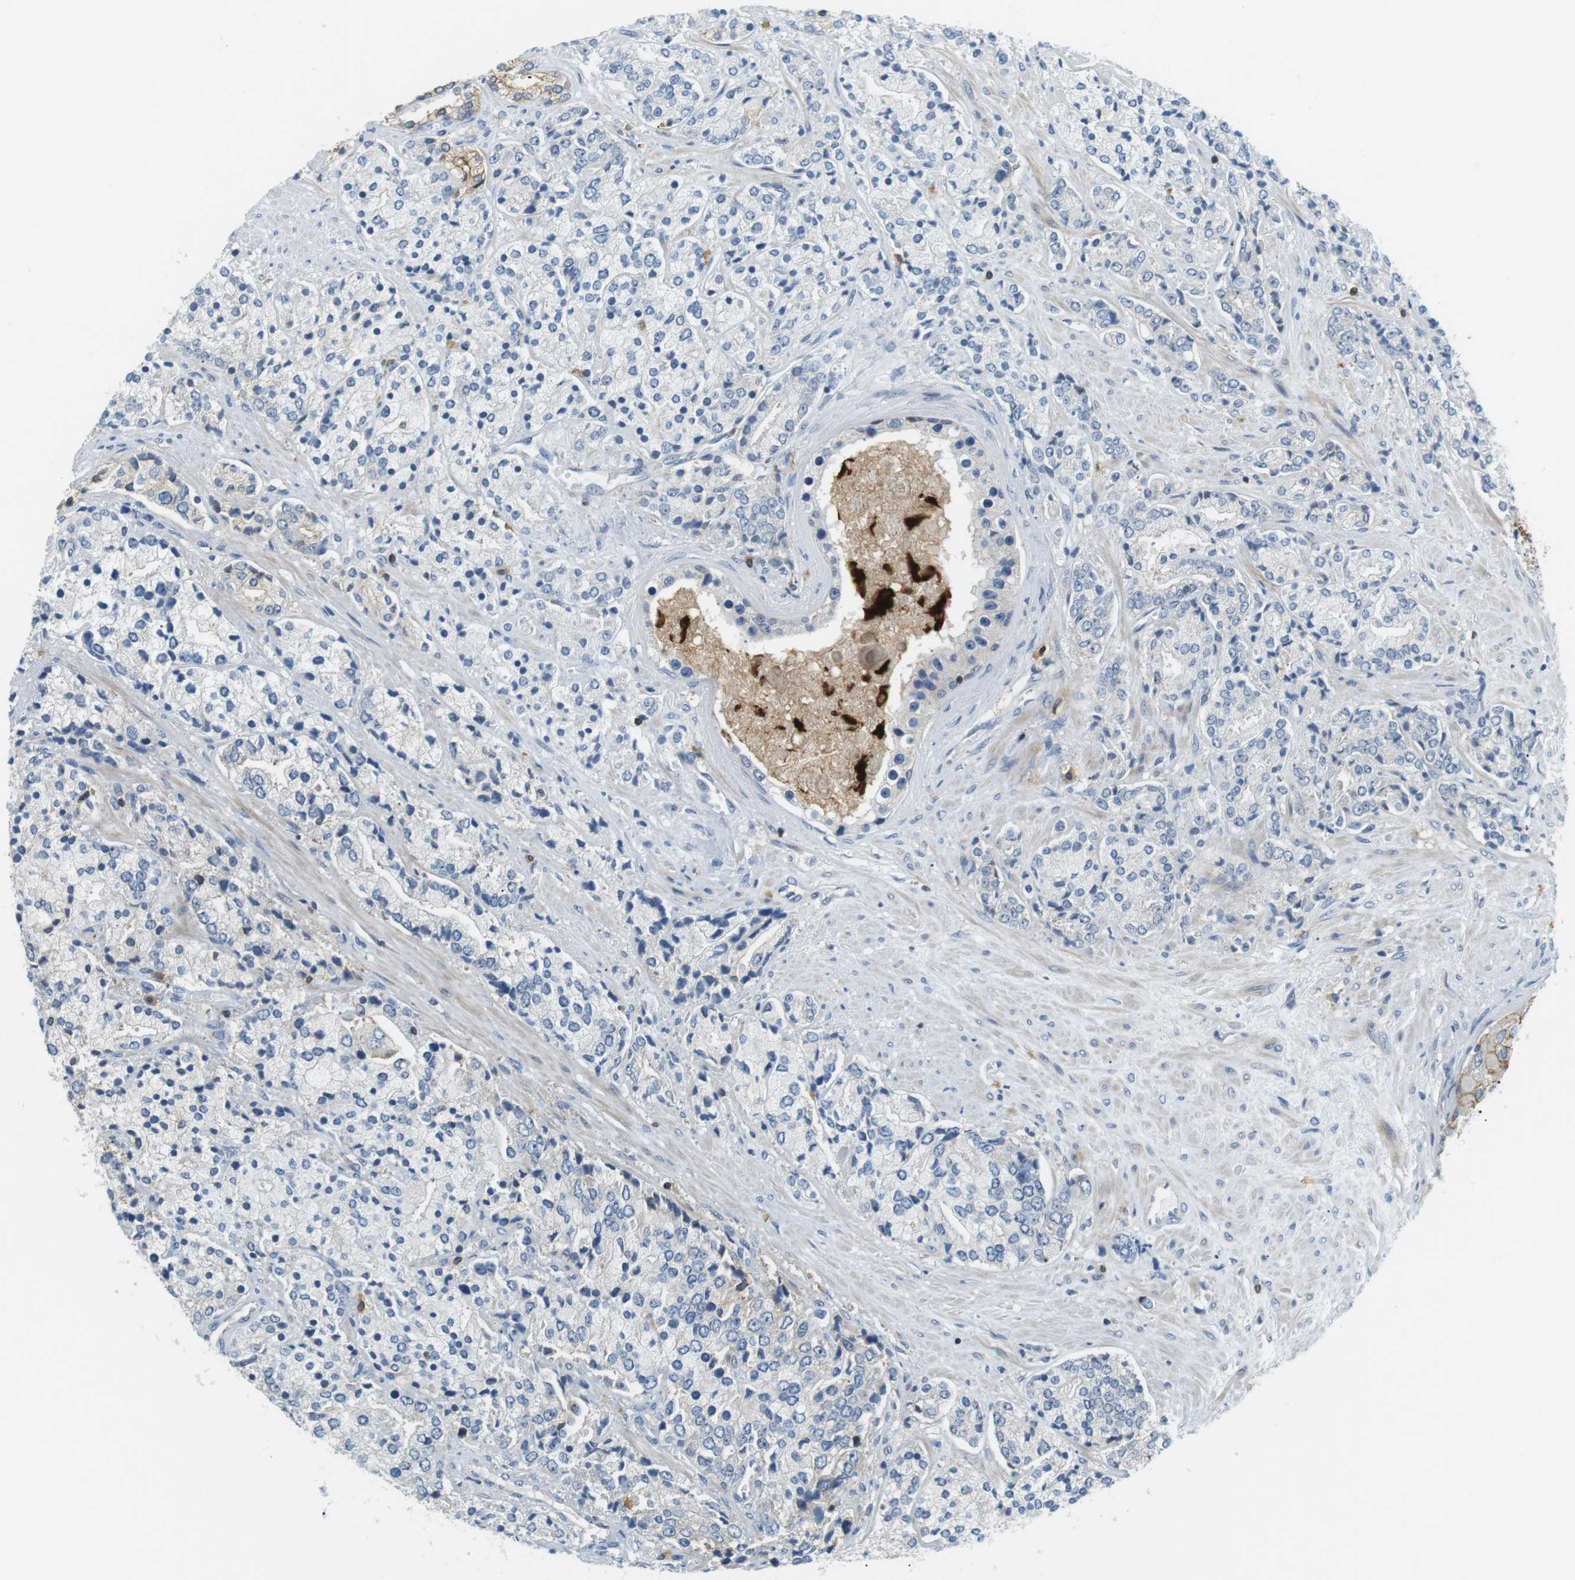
{"staining": {"intensity": "negative", "quantity": "none", "location": "none"}, "tissue": "prostate cancer", "cell_type": "Tumor cells", "image_type": "cancer", "snomed": [{"axis": "morphology", "description": "Adenocarcinoma, High grade"}, {"axis": "topography", "description": "Prostate"}], "caption": "Prostate high-grade adenocarcinoma was stained to show a protein in brown. There is no significant staining in tumor cells.", "gene": "P2RY1", "patient": {"sex": "male", "age": 71}}